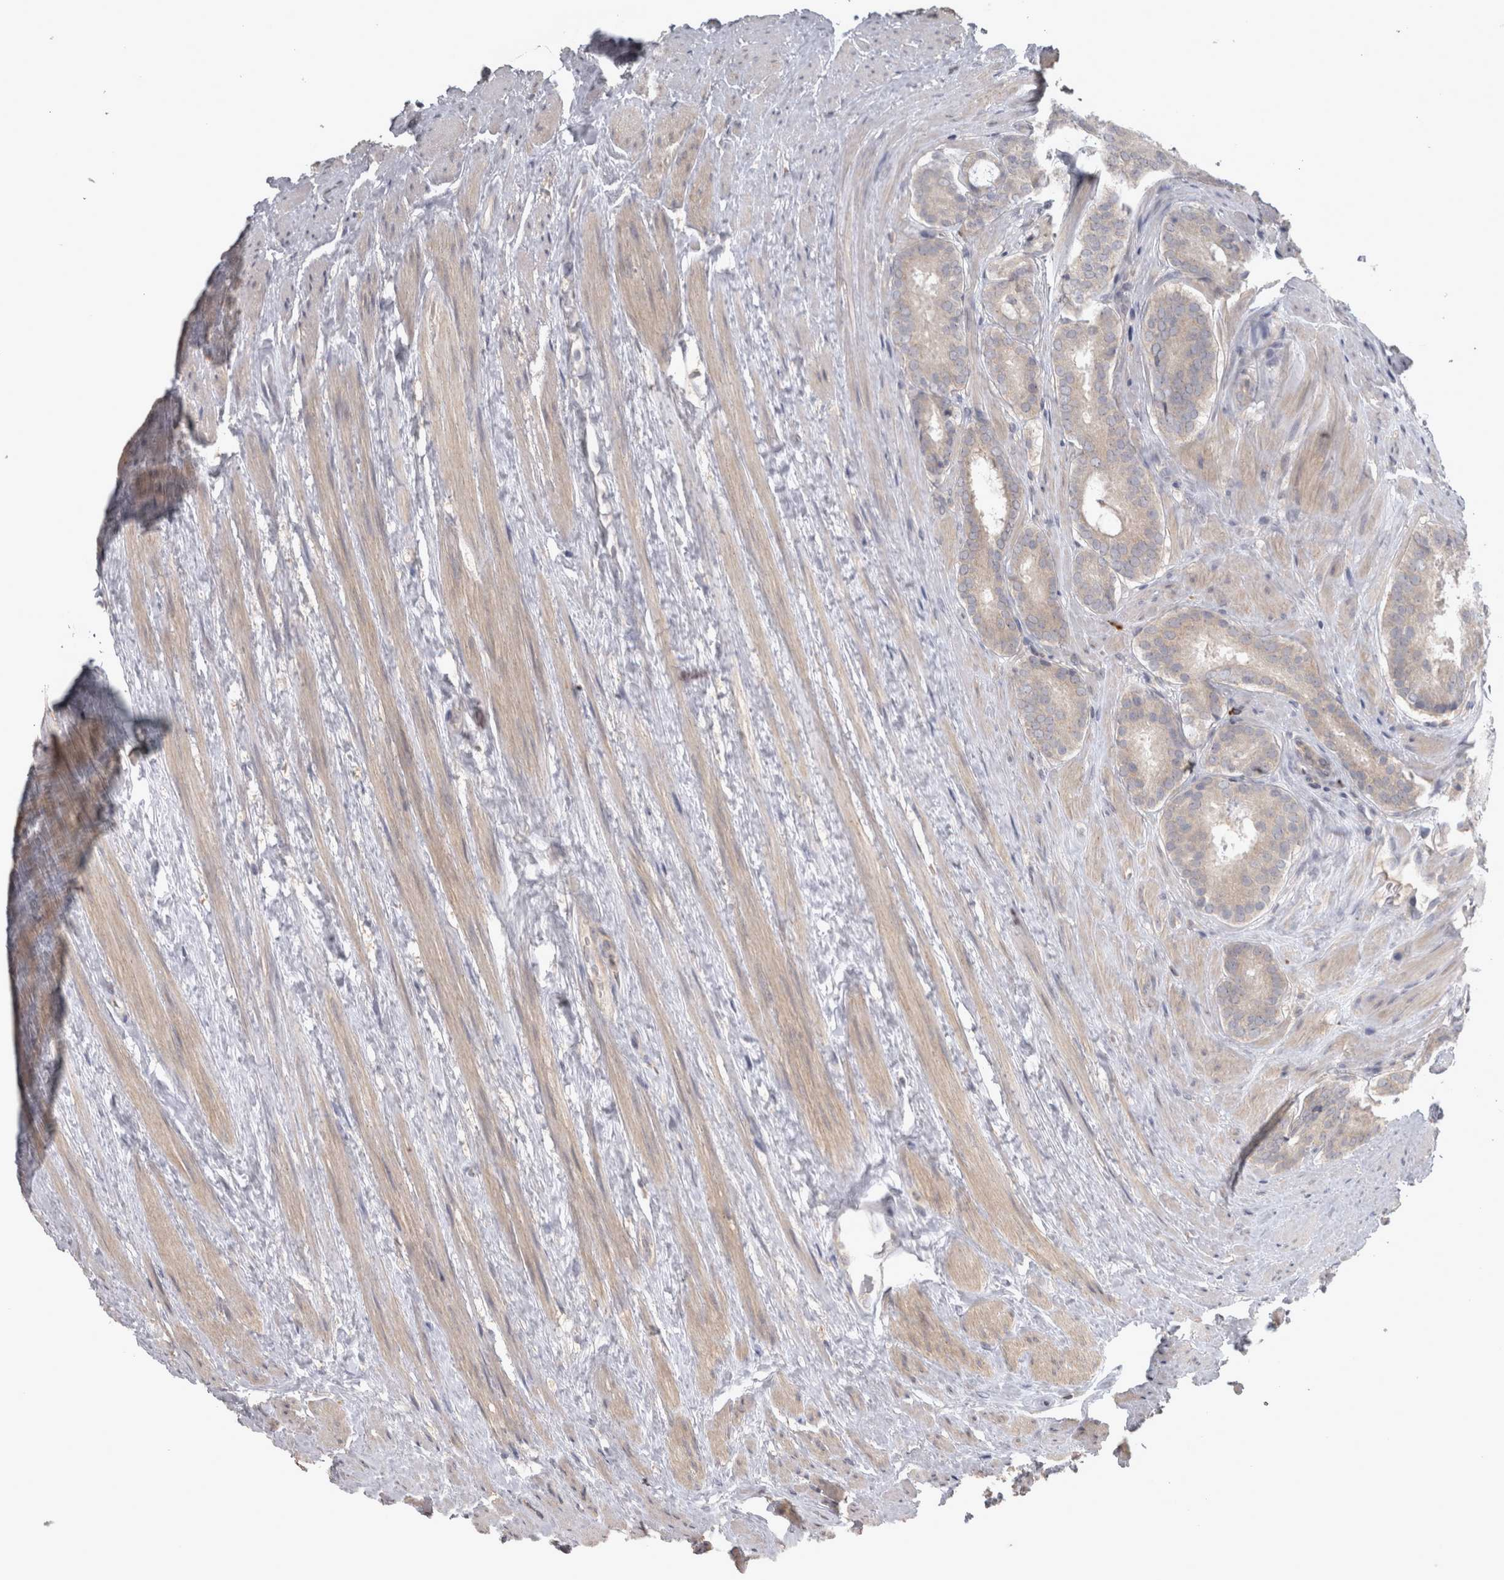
{"staining": {"intensity": "weak", "quantity": "<25%", "location": "cytoplasmic/membranous"}, "tissue": "prostate cancer", "cell_type": "Tumor cells", "image_type": "cancer", "snomed": [{"axis": "morphology", "description": "Adenocarcinoma, Low grade"}, {"axis": "topography", "description": "Prostate"}], "caption": "Tumor cells are negative for protein expression in human prostate low-grade adenocarcinoma.", "gene": "SLCO5A1", "patient": {"sex": "male", "age": 69}}